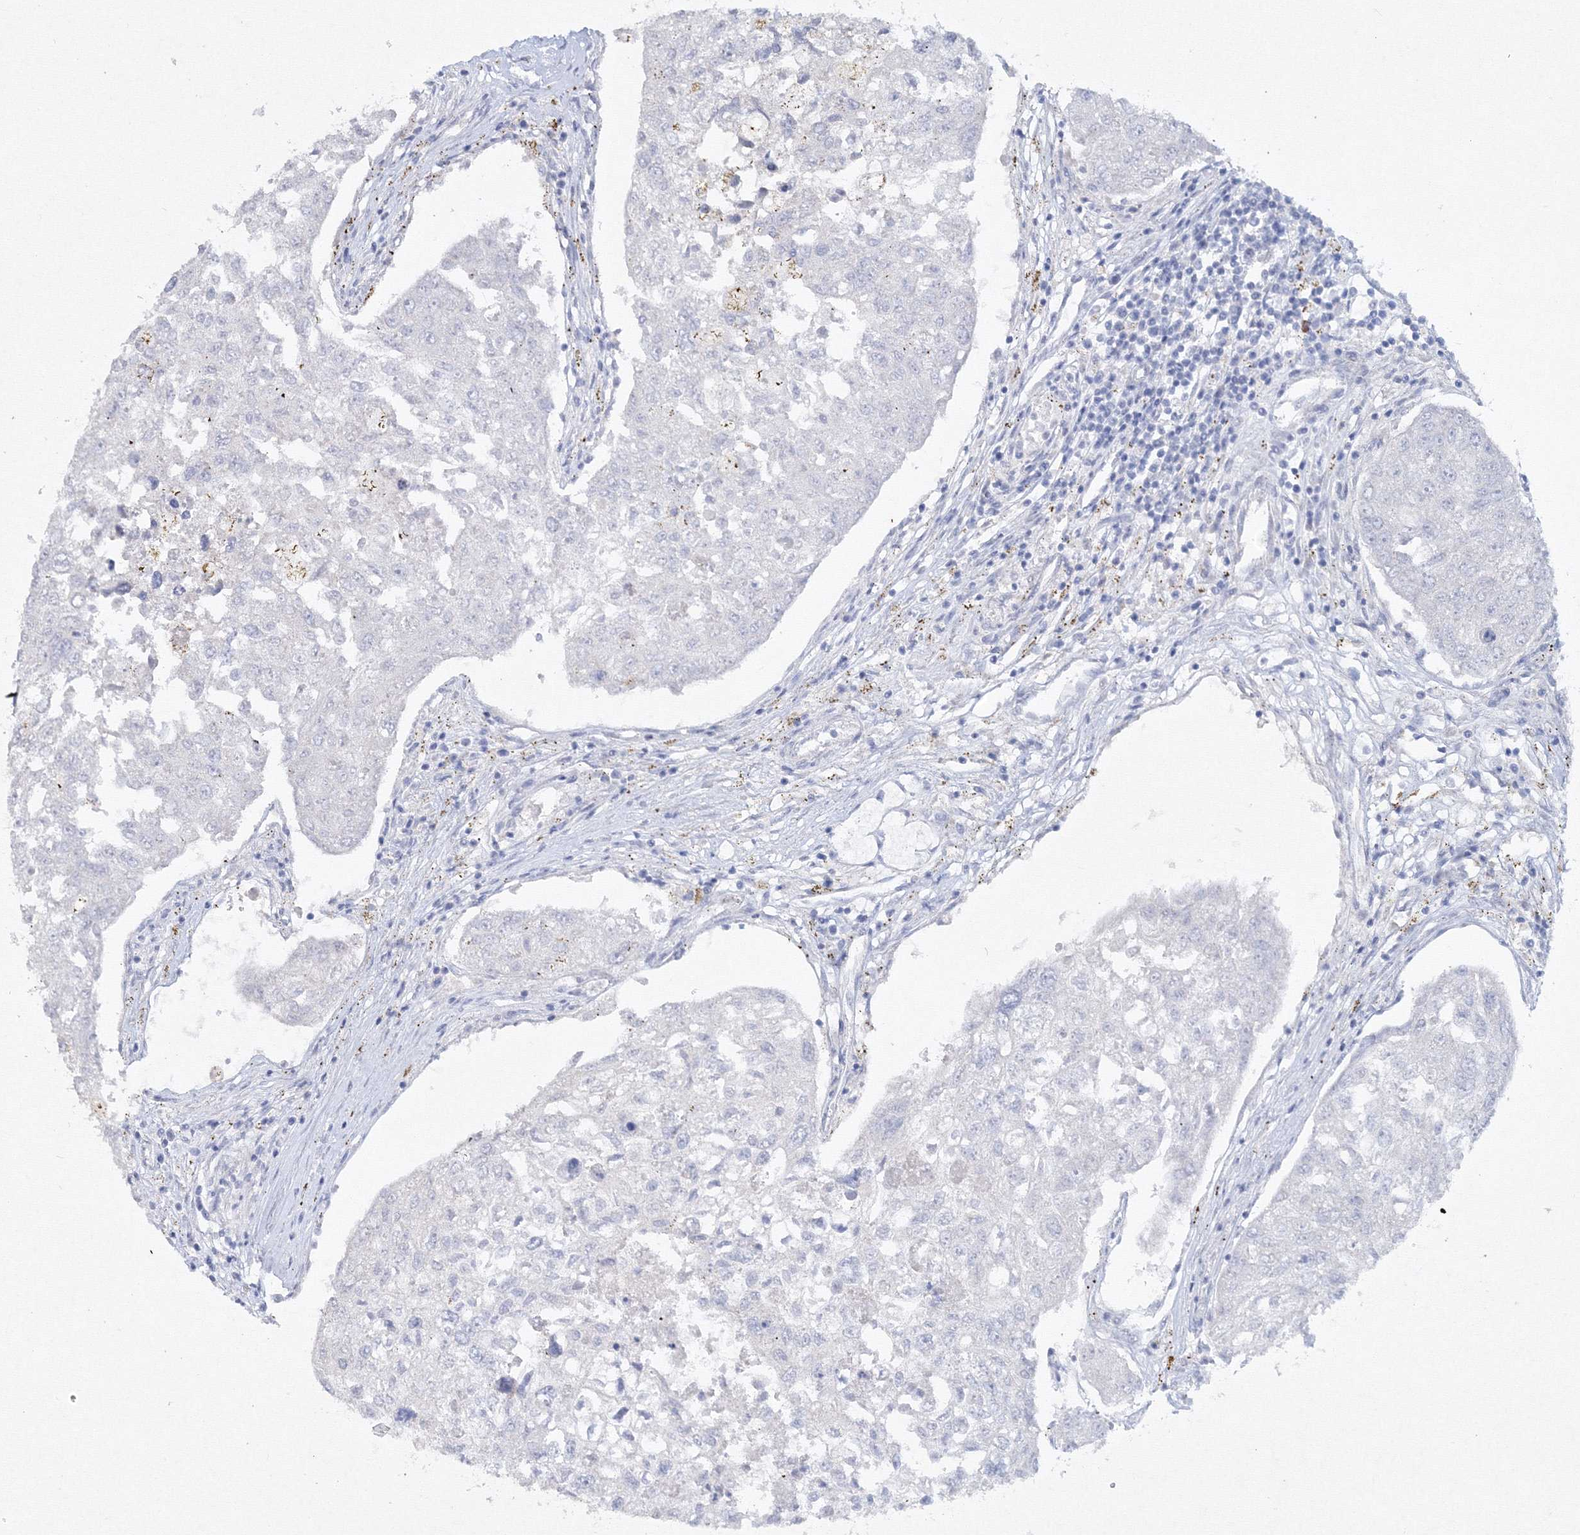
{"staining": {"intensity": "negative", "quantity": "none", "location": "none"}, "tissue": "urothelial cancer", "cell_type": "Tumor cells", "image_type": "cancer", "snomed": [{"axis": "morphology", "description": "Urothelial carcinoma, High grade"}, {"axis": "topography", "description": "Lymph node"}, {"axis": "topography", "description": "Urinary bladder"}], "caption": "Tumor cells show no significant protein expression in urothelial cancer. (DAB IHC visualized using brightfield microscopy, high magnification).", "gene": "GCKR", "patient": {"sex": "male", "age": 51}}